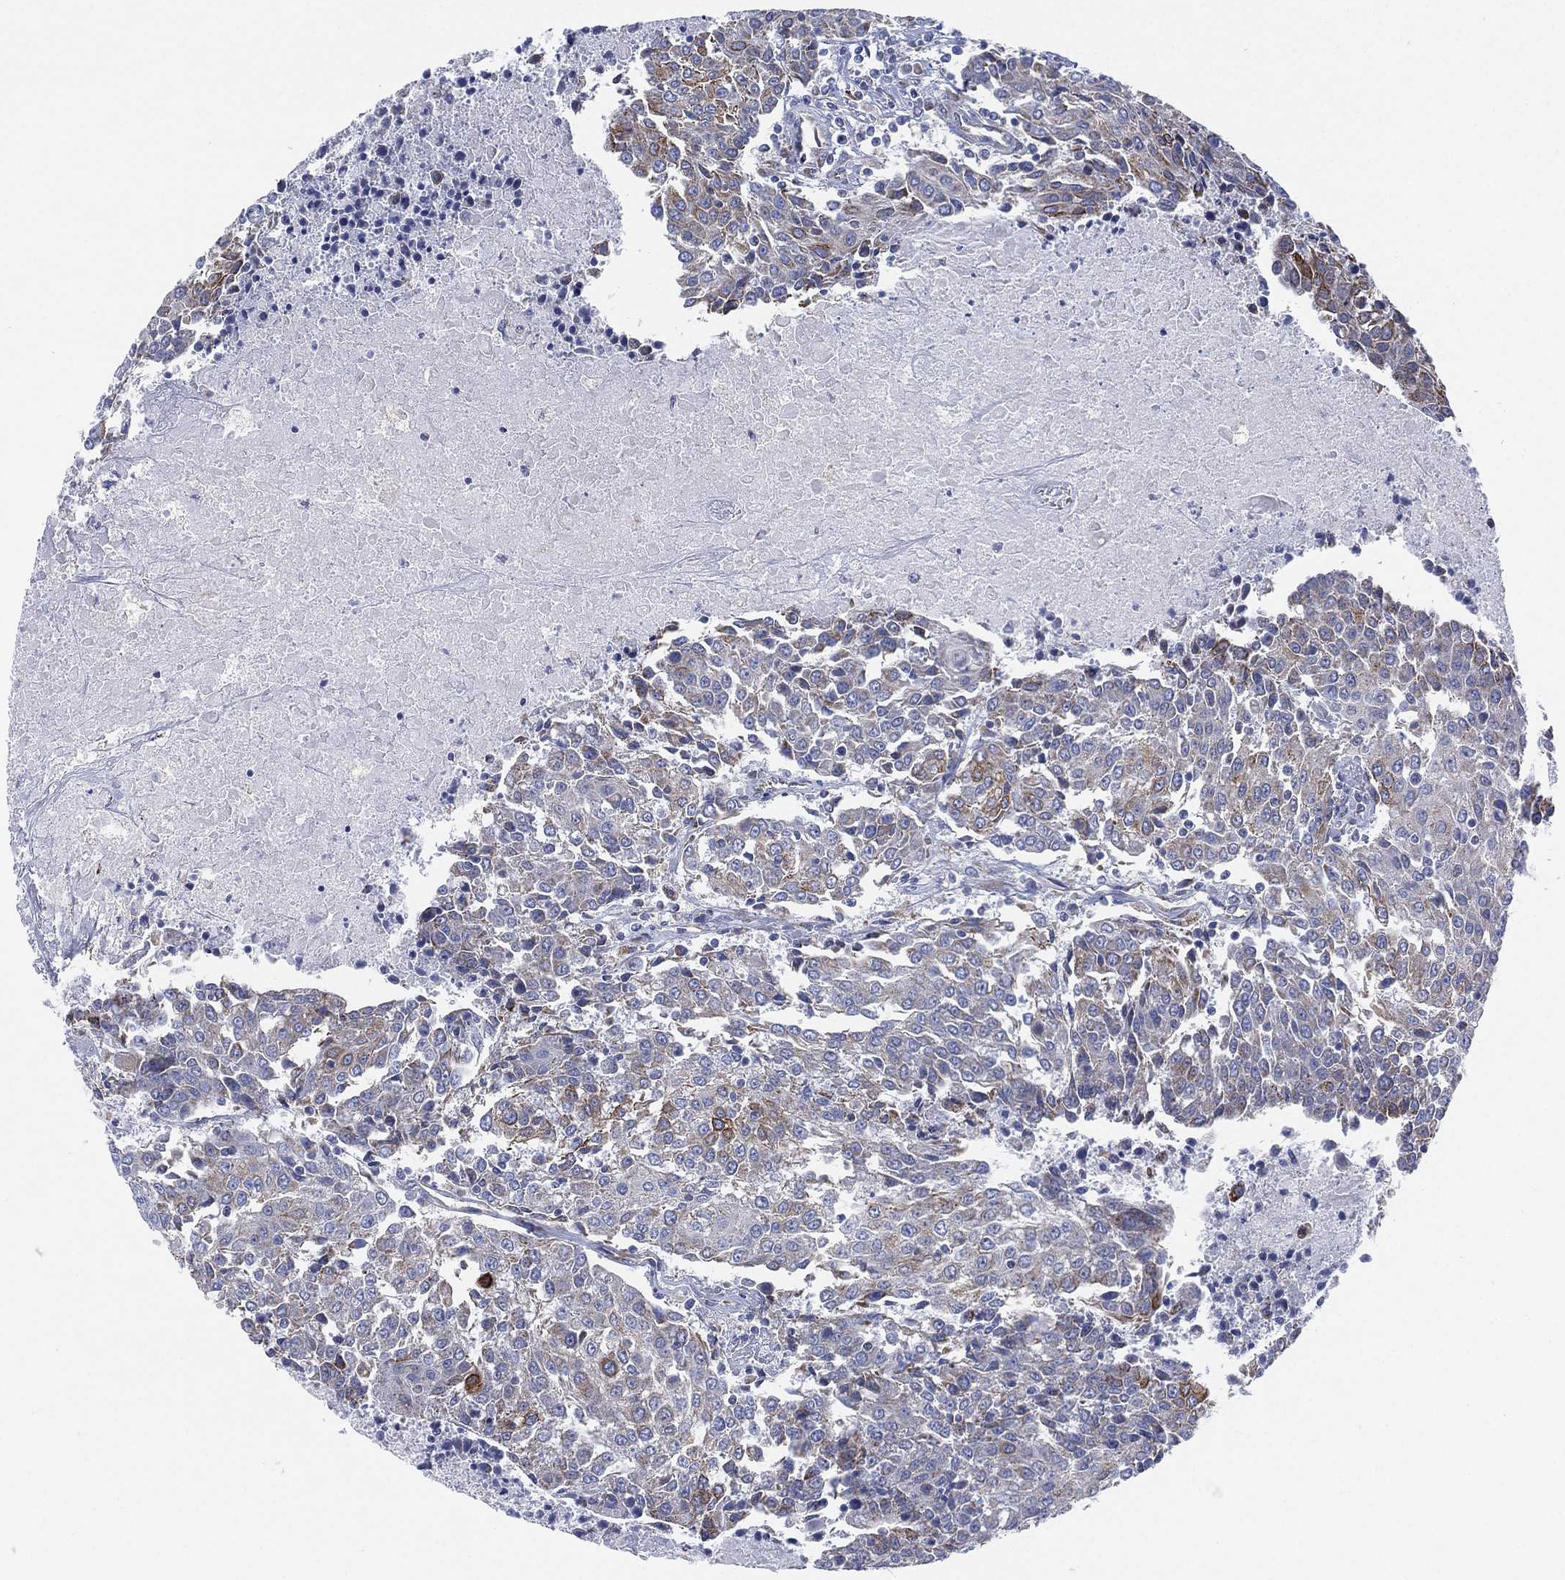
{"staining": {"intensity": "weak", "quantity": "<25%", "location": "cytoplasmic/membranous"}, "tissue": "urothelial cancer", "cell_type": "Tumor cells", "image_type": "cancer", "snomed": [{"axis": "morphology", "description": "Urothelial carcinoma, High grade"}, {"axis": "topography", "description": "Urinary bladder"}], "caption": "The immunohistochemistry (IHC) image has no significant expression in tumor cells of high-grade urothelial carcinoma tissue. The staining was performed using DAB (3,3'-diaminobenzidine) to visualize the protein expression in brown, while the nuclei were stained in blue with hematoxylin (Magnification: 20x).", "gene": "INA", "patient": {"sex": "female", "age": 85}}